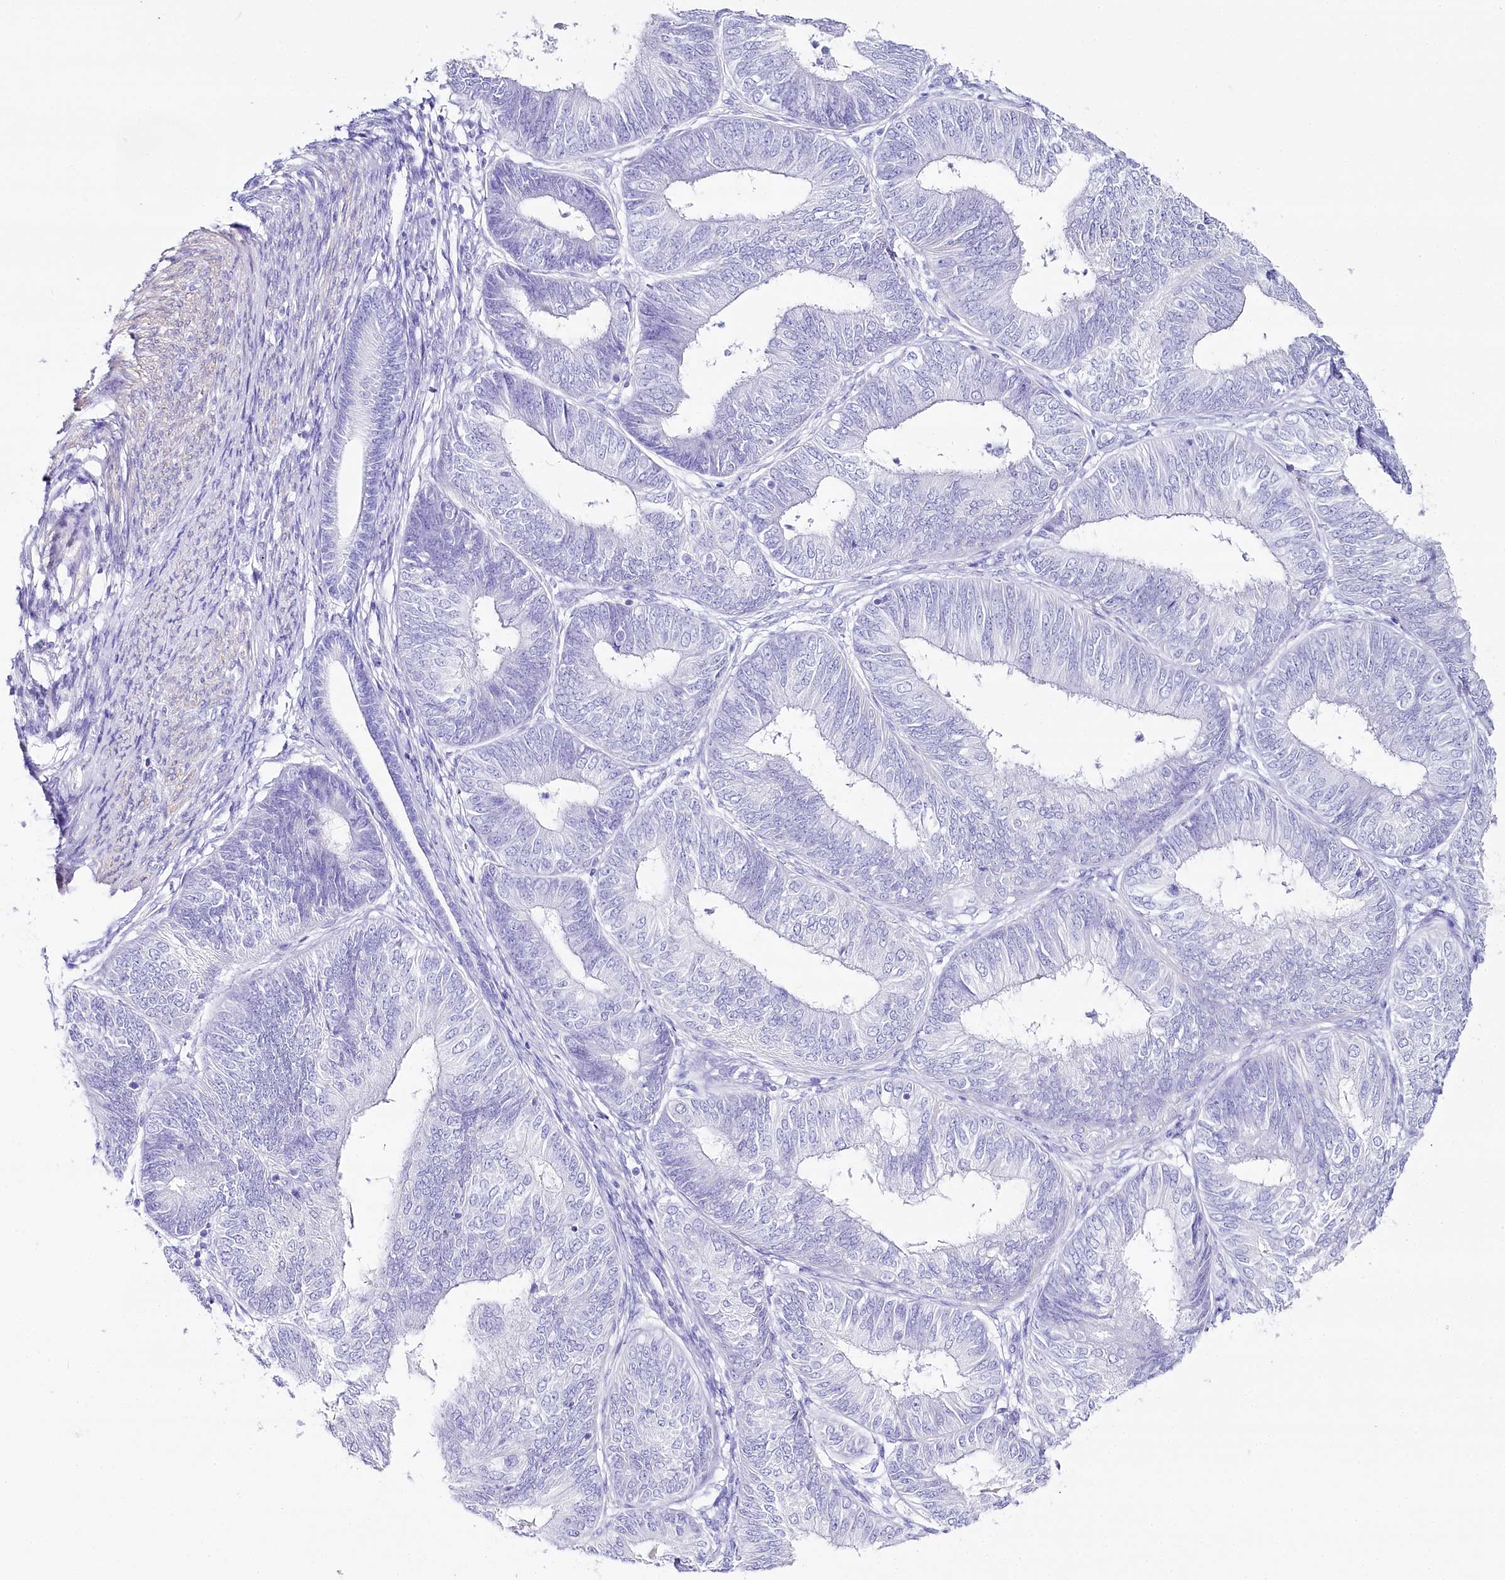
{"staining": {"intensity": "negative", "quantity": "none", "location": "none"}, "tissue": "endometrial cancer", "cell_type": "Tumor cells", "image_type": "cancer", "snomed": [{"axis": "morphology", "description": "Adenocarcinoma, NOS"}, {"axis": "topography", "description": "Endometrium"}], "caption": "There is no significant expression in tumor cells of endometrial cancer (adenocarcinoma). (Immunohistochemistry, brightfield microscopy, high magnification).", "gene": "CSN3", "patient": {"sex": "female", "age": 58}}